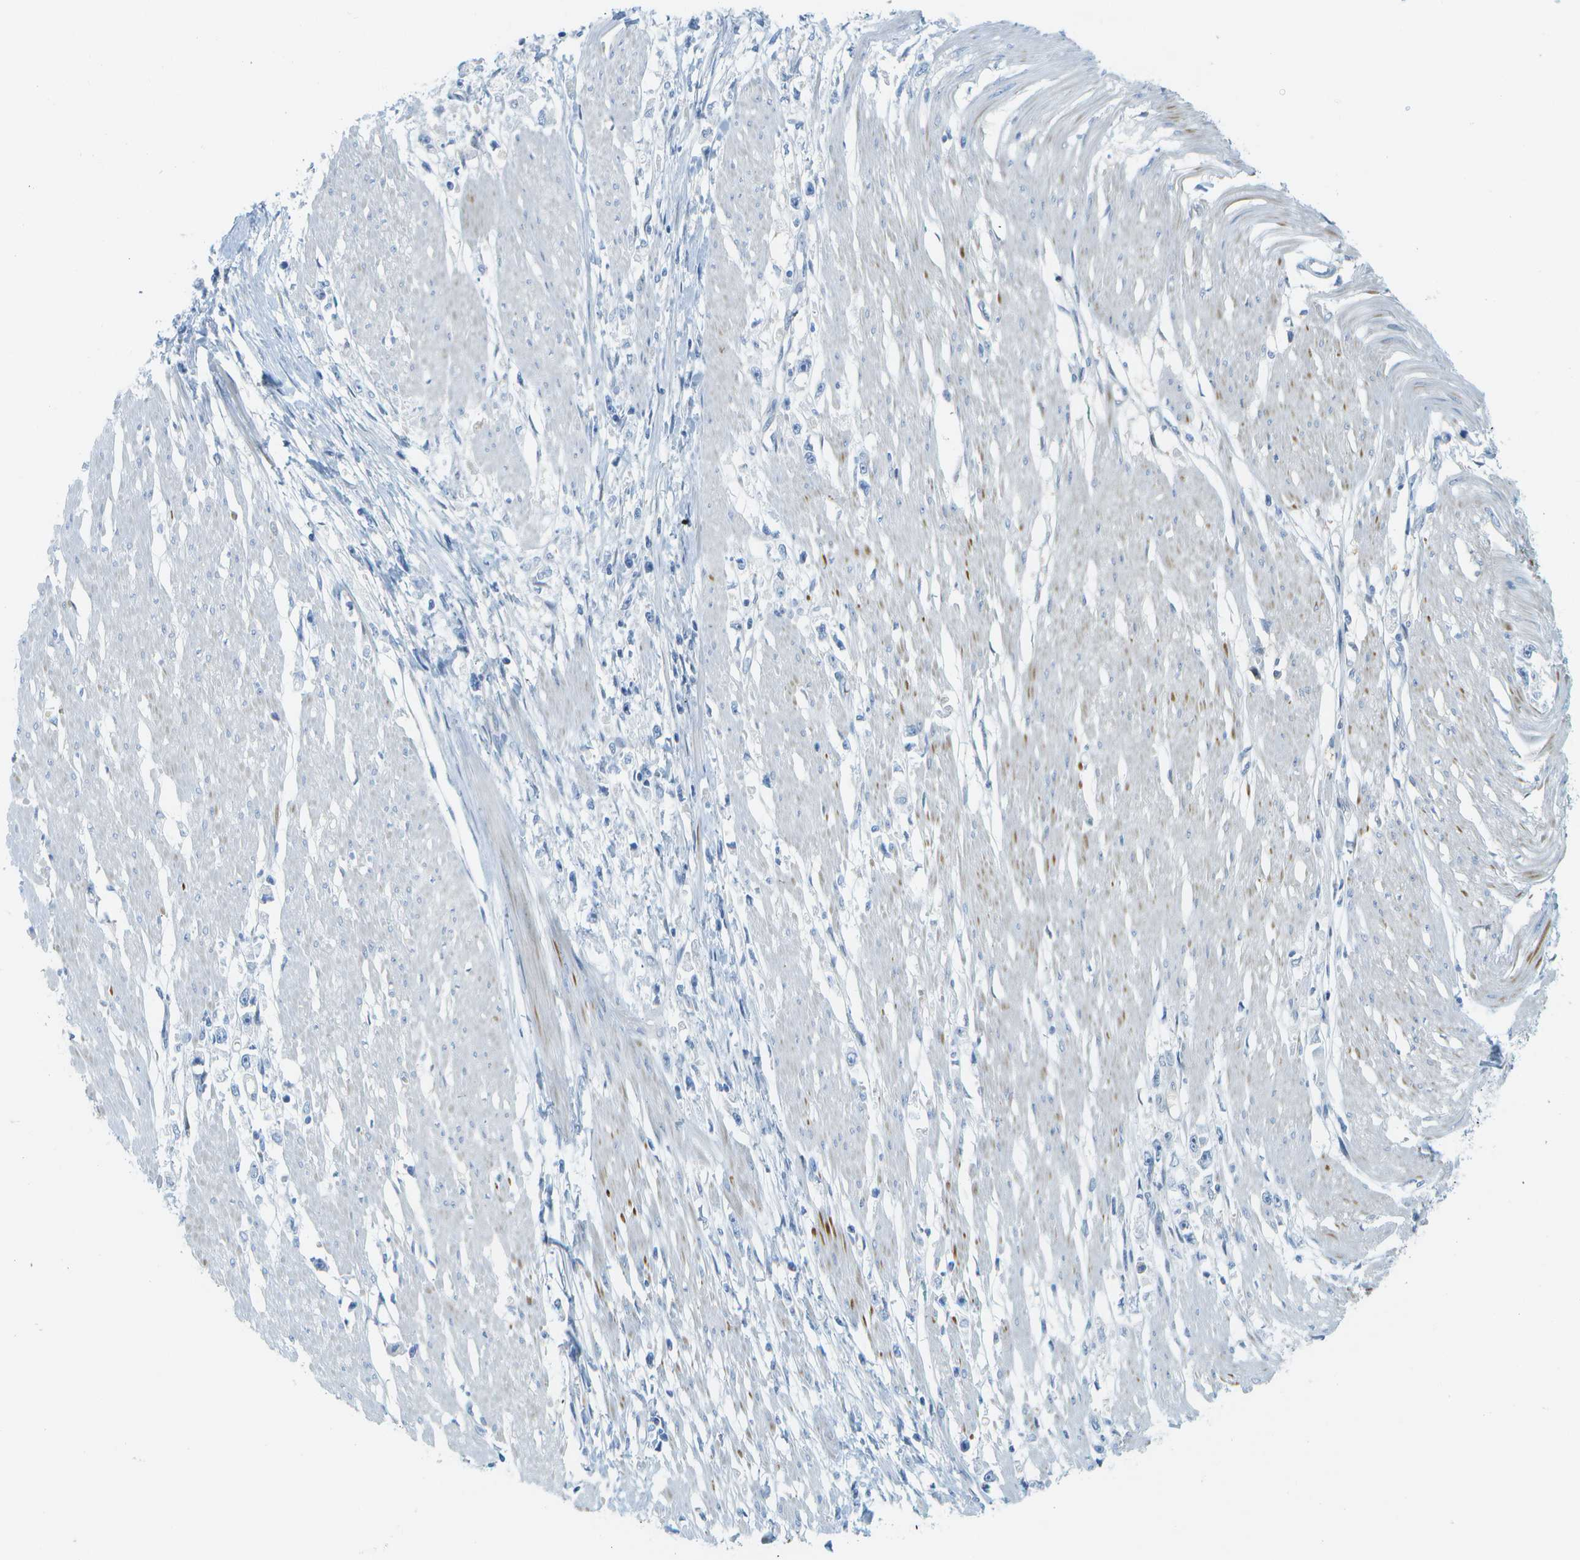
{"staining": {"intensity": "negative", "quantity": "none", "location": "none"}, "tissue": "stomach cancer", "cell_type": "Tumor cells", "image_type": "cancer", "snomed": [{"axis": "morphology", "description": "Adenocarcinoma, NOS"}, {"axis": "topography", "description": "Stomach"}], "caption": "There is no significant expression in tumor cells of stomach cancer (adenocarcinoma). (Stains: DAB (3,3'-diaminobenzidine) immunohistochemistry with hematoxylin counter stain, Microscopy: brightfield microscopy at high magnification).", "gene": "CUL9", "patient": {"sex": "female", "age": 59}}